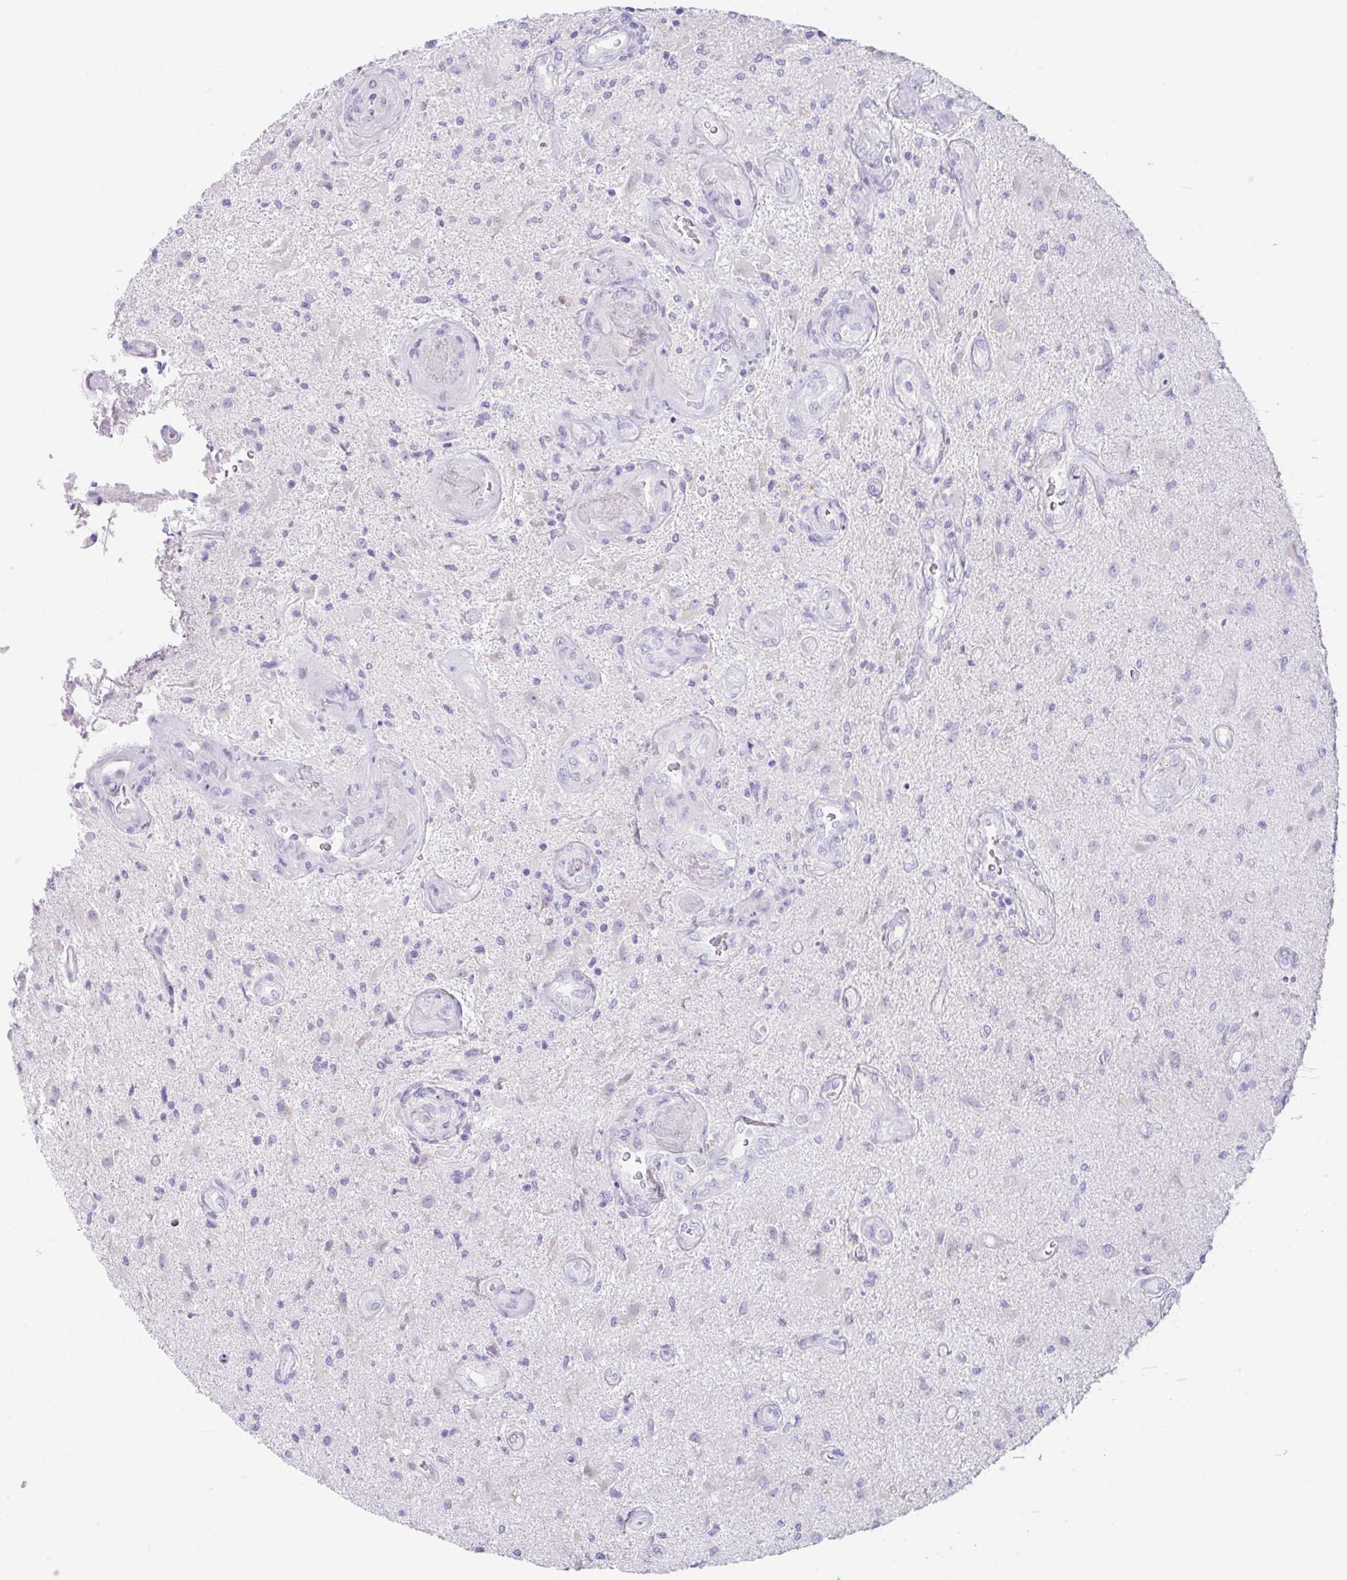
{"staining": {"intensity": "negative", "quantity": "none", "location": "none"}, "tissue": "glioma", "cell_type": "Tumor cells", "image_type": "cancer", "snomed": [{"axis": "morphology", "description": "Glioma, malignant, High grade"}, {"axis": "topography", "description": "Brain"}], "caption": "Malignant glioma (high-grade) stained for a protein using immunohistochemistry reveals no staining tumor cells.", "gene": "TRAF4", "patient": {"sex": "male", "age": 67}}